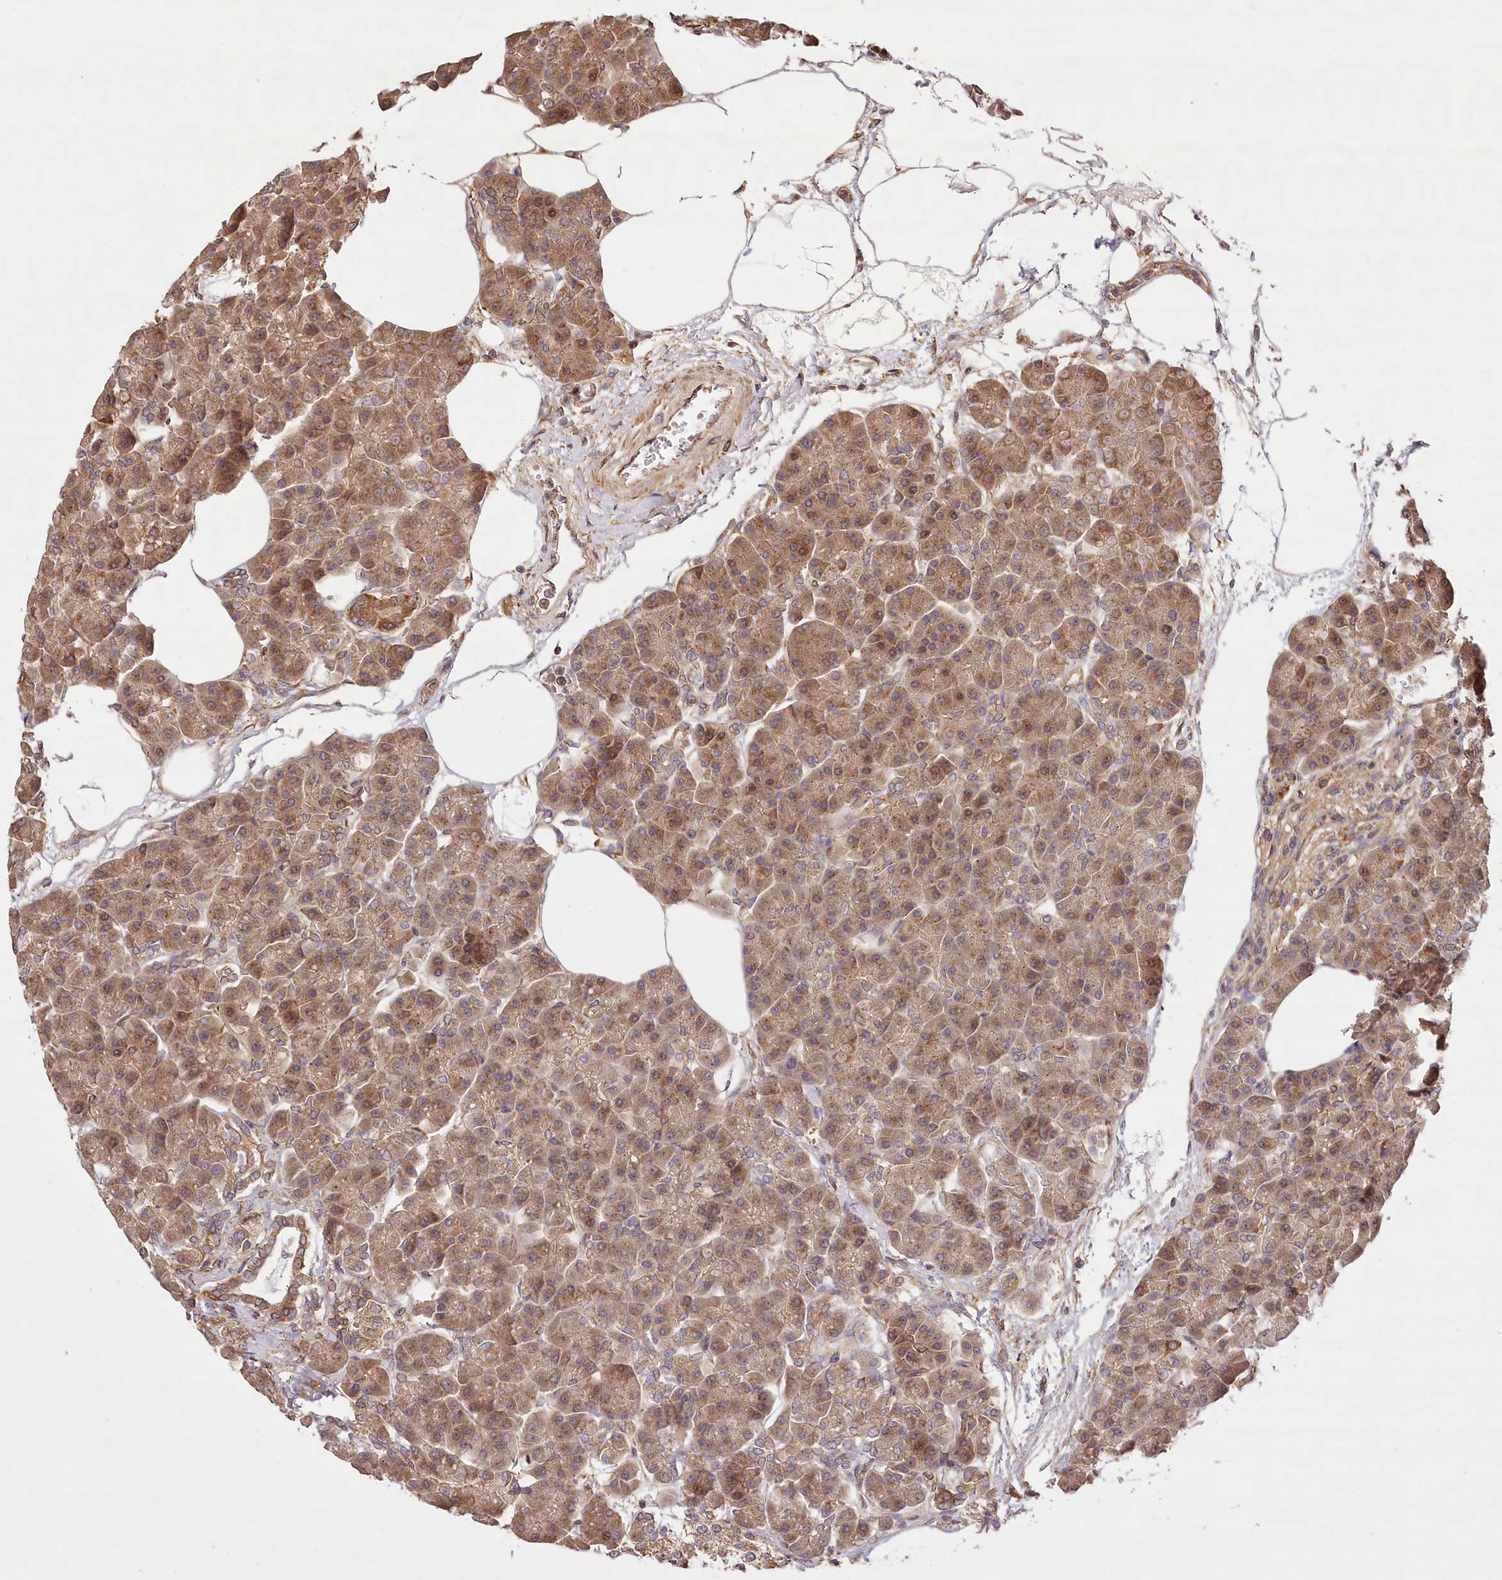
{"staining": {"intensity": "moderate", "quantity": ">75%", "location": "cytoplasmic/membranous"}, "tissue": "pancreas", "cell_type": "Exocrine glandular cells", "image_type": "normal", "snomed": [{"axis": "morphology", "description": "Normal tissue, NOS"}, {"axis": "topography", "description": "Pancreas"}], "caption": "The micrograph exhibits immunohistochemical staining of unremarkable pancreas. There is moderate cytoplasmic/membranous positivity is identified in approximately >75% of exocrine glandular cells. (brown staining indicates protein expression, while blue staining denotes nuclei).", "gene": "LSS", "patient": {"sex": "female", "age": 70}}